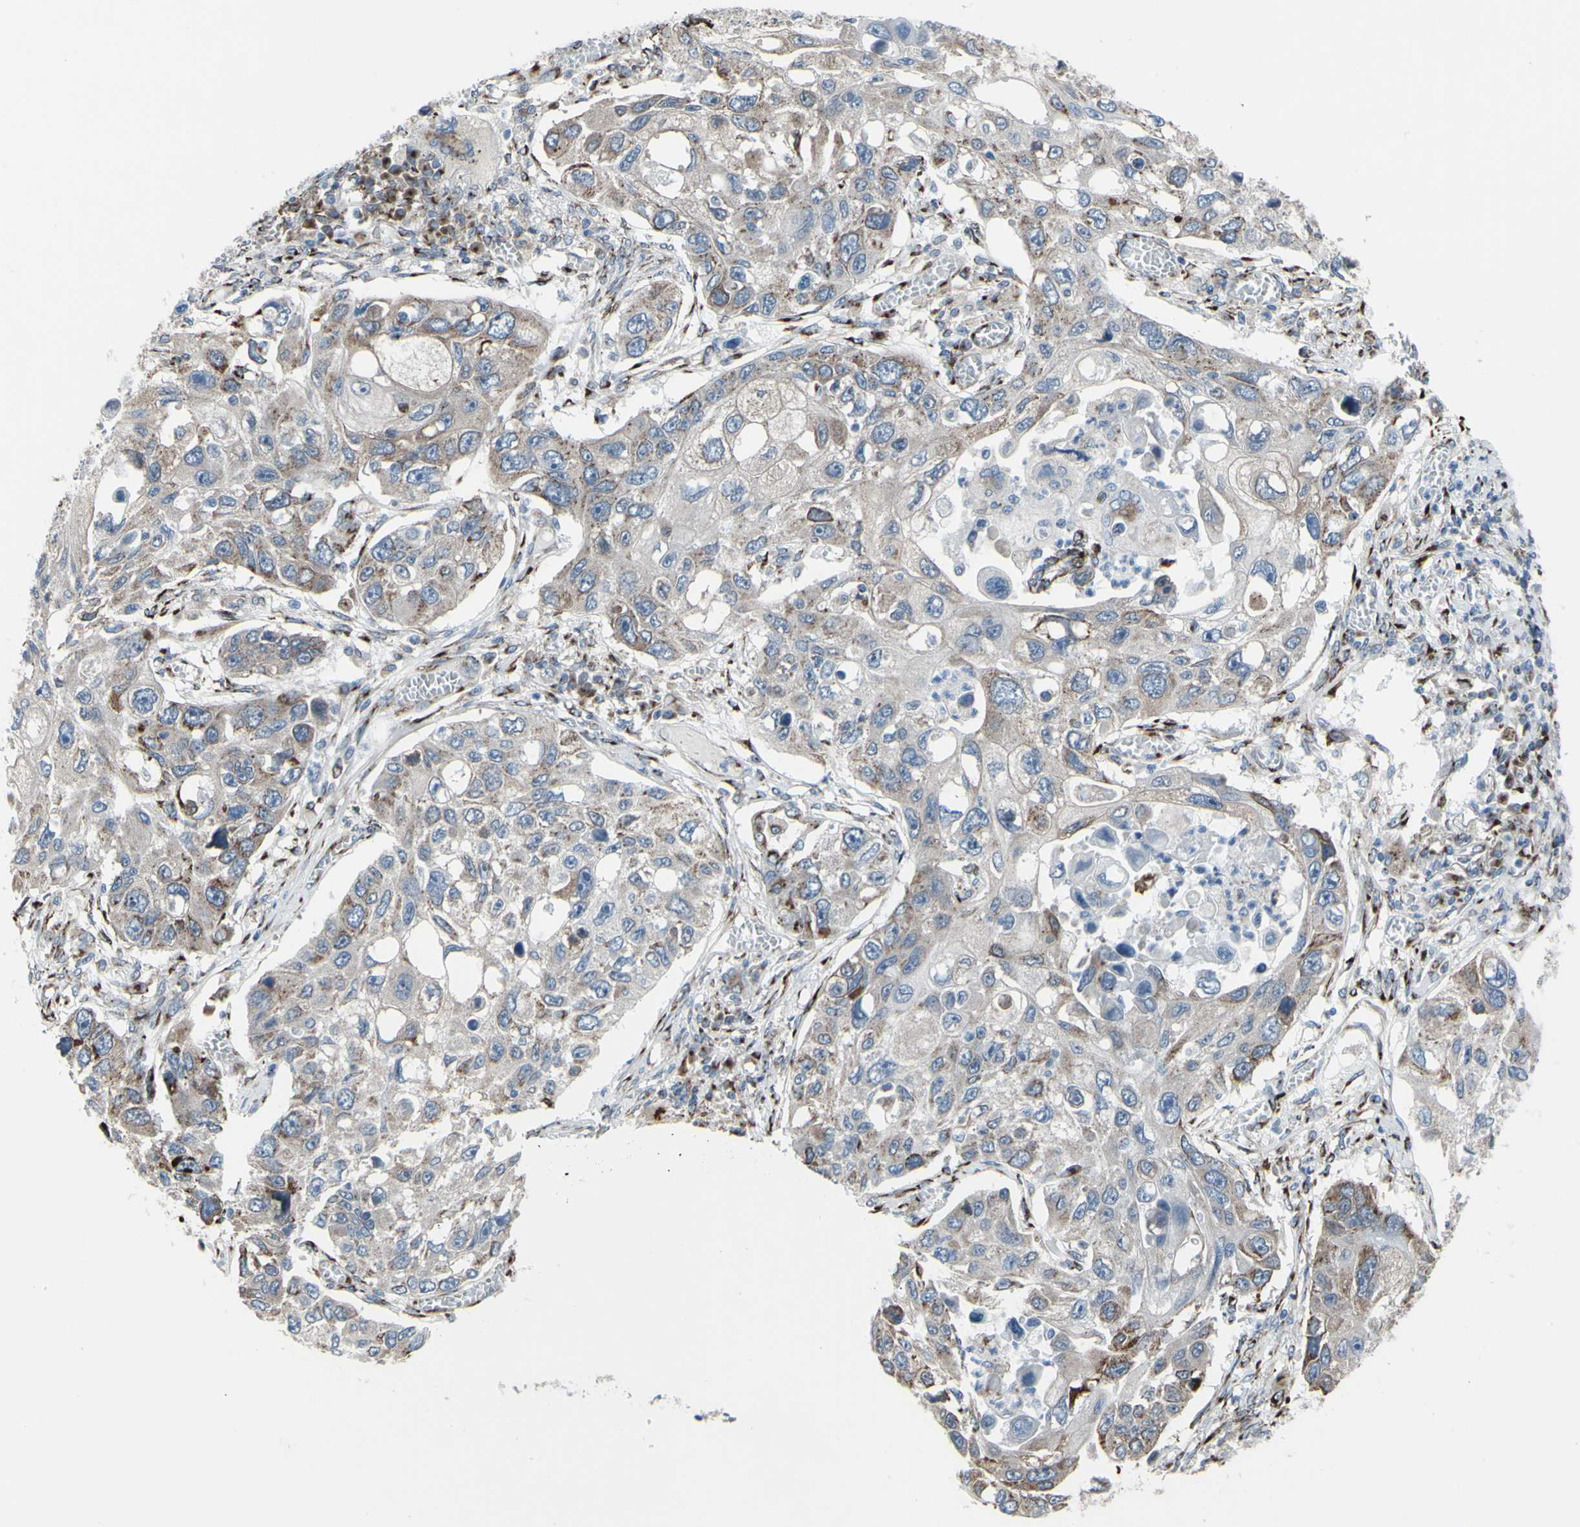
{"staining": {"intensity": "moderate", "quantity": ">75%", "location": "cytoplasmic/membranous"}, "tissue": "lung cancer", "cell_type": "Tumor cells", "image_type": "cancer", "snomed": [{"axis": "morphology", "description": "Squamous cell carcinoma, NOS"}, {"axis": "topography", "description": "Lung"}], "caption": "Protein expression analysis of human lung cancer reveals moderate cytoplasmic/membranous staining in approximately >75% of tumor cells.", "gene": "GLG1", "patient": {"sex": "male", "age": 71}}